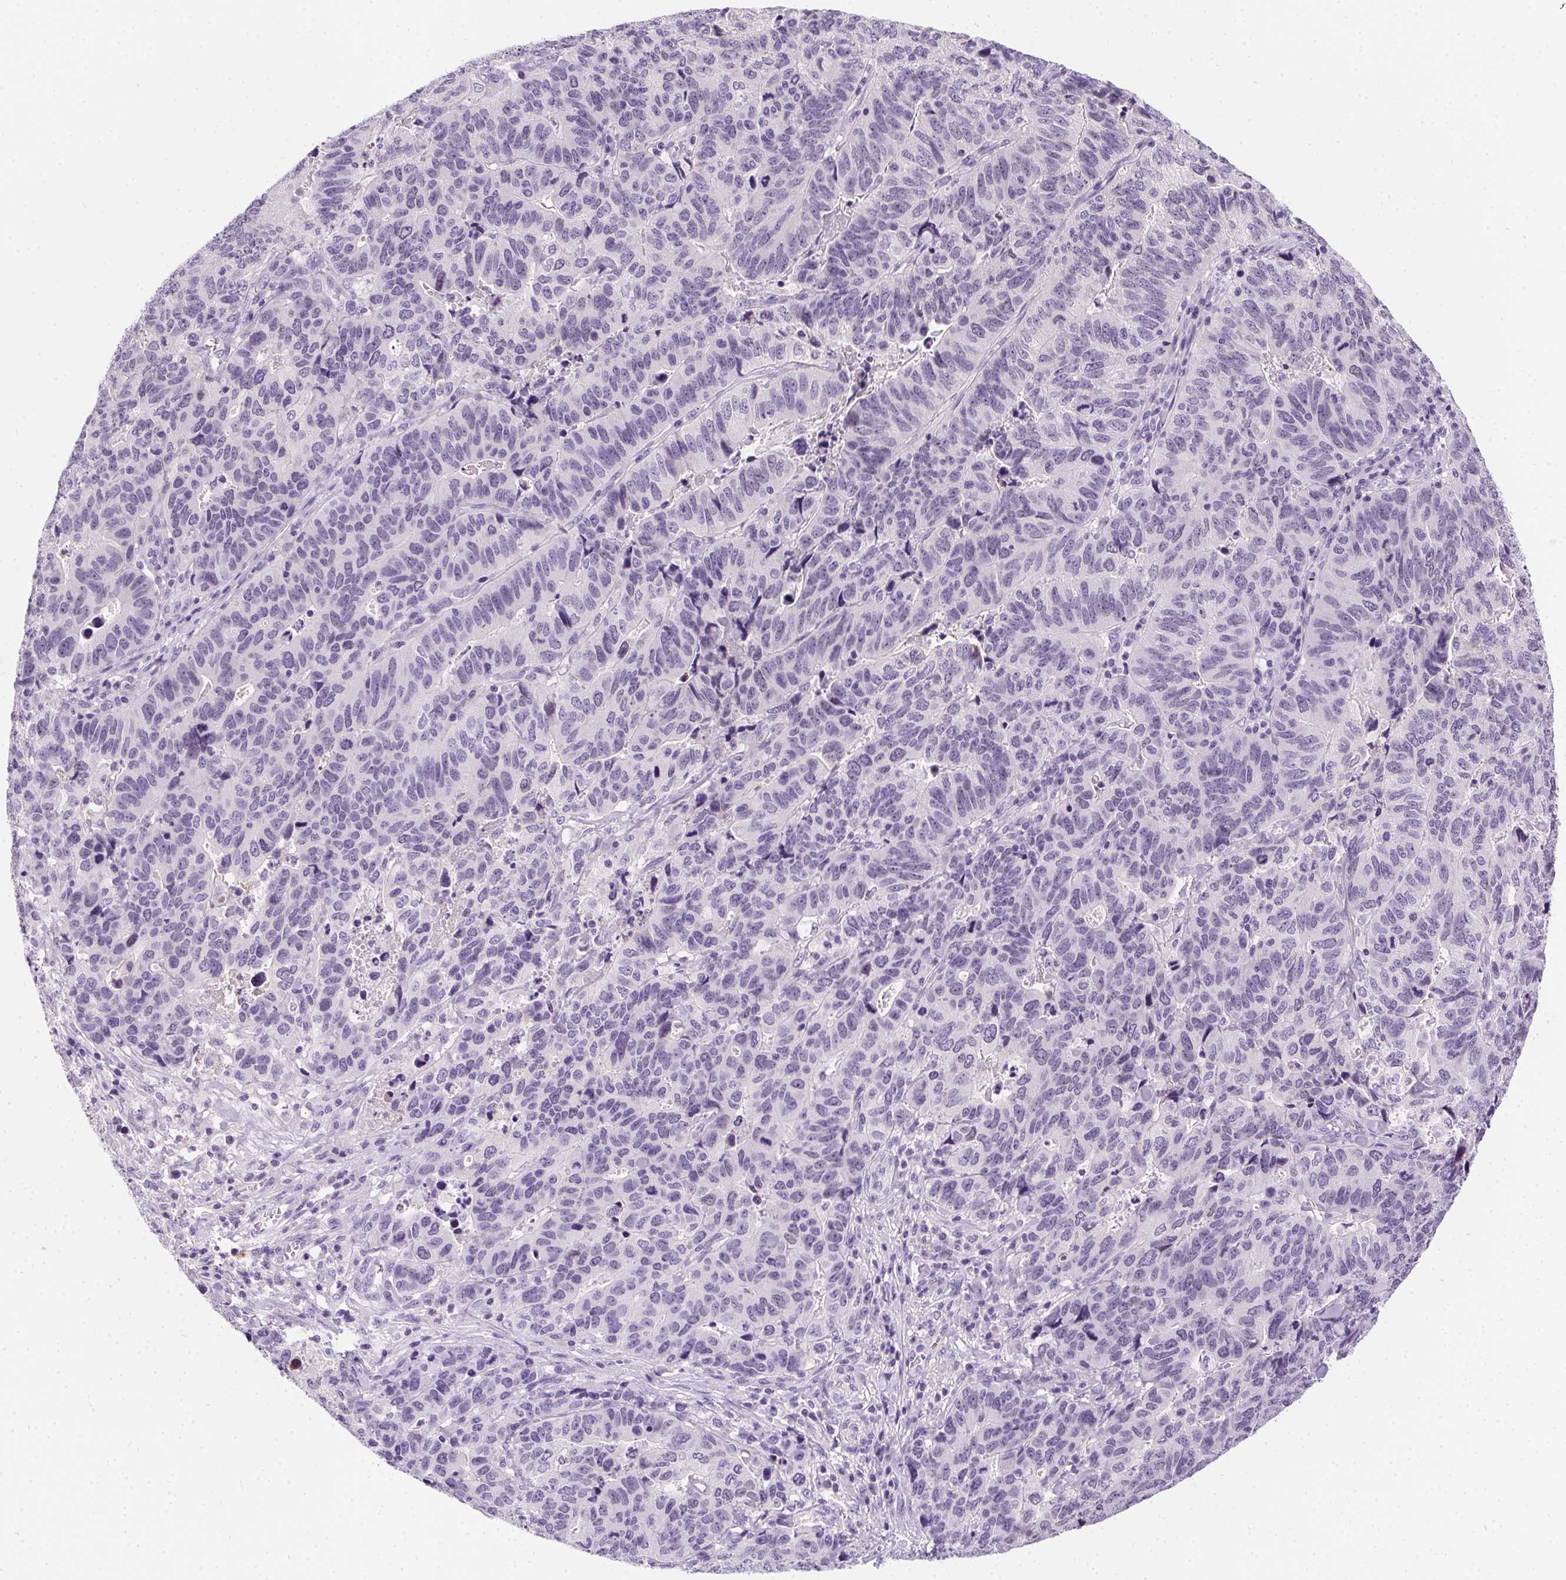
{"staining": {"intensity": "negative", "quantity": "none", "location": "none"}, "tissue": "stomach cancer", "cell_type": "Tumor cells", "image_type": "cancer", "snomed": [{"axis": "morphology", "description": "Adenocarcinoma, NOS"}, {"axis": "topography", "description": "Stomach, upper"}], "caption": "The photomicrograph shows no significant expression in tumor cells of stomach adenocarcinoma. Nuclei are stained in blue.", "gene": "SSTR4", "patient": {"sex": "female", "age": 67}}